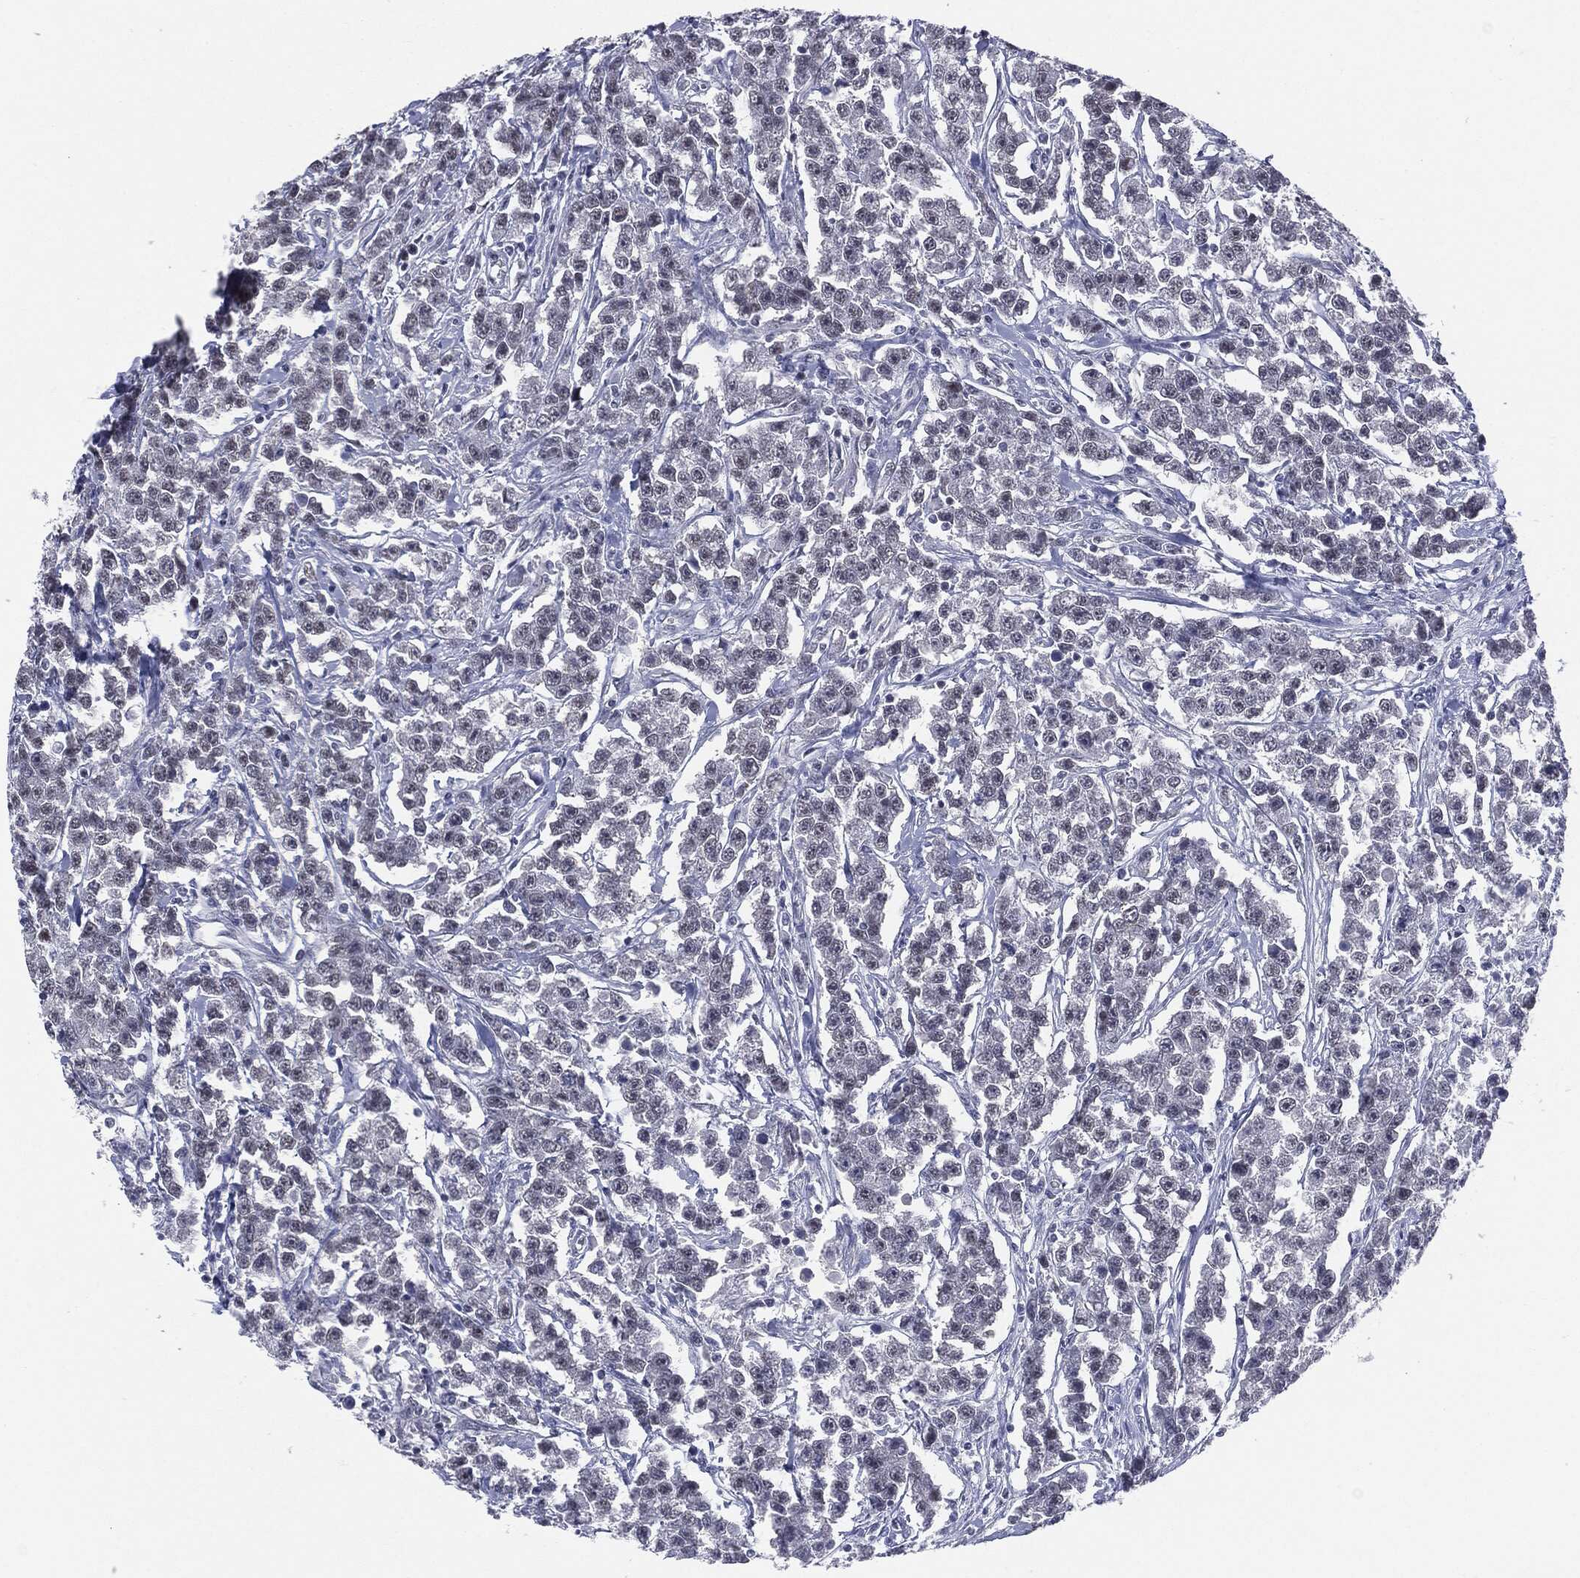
{"staining": {"intensity": "negative", "quantity": "none", "location": "none"}, "tissue": "testis cancer", "cell_type": "Tumor cells", "image_type": "cancer", "snomed": [{"axis": "morphology", "description": "Seminoma, NOS"}, {"axis": "topography", "description": "Testis"}], "caption": "Tumor cells show no significant staining in testis cancer.", "gene": "SLC5A5", "patient": {"sex": "male", "age": 59}}